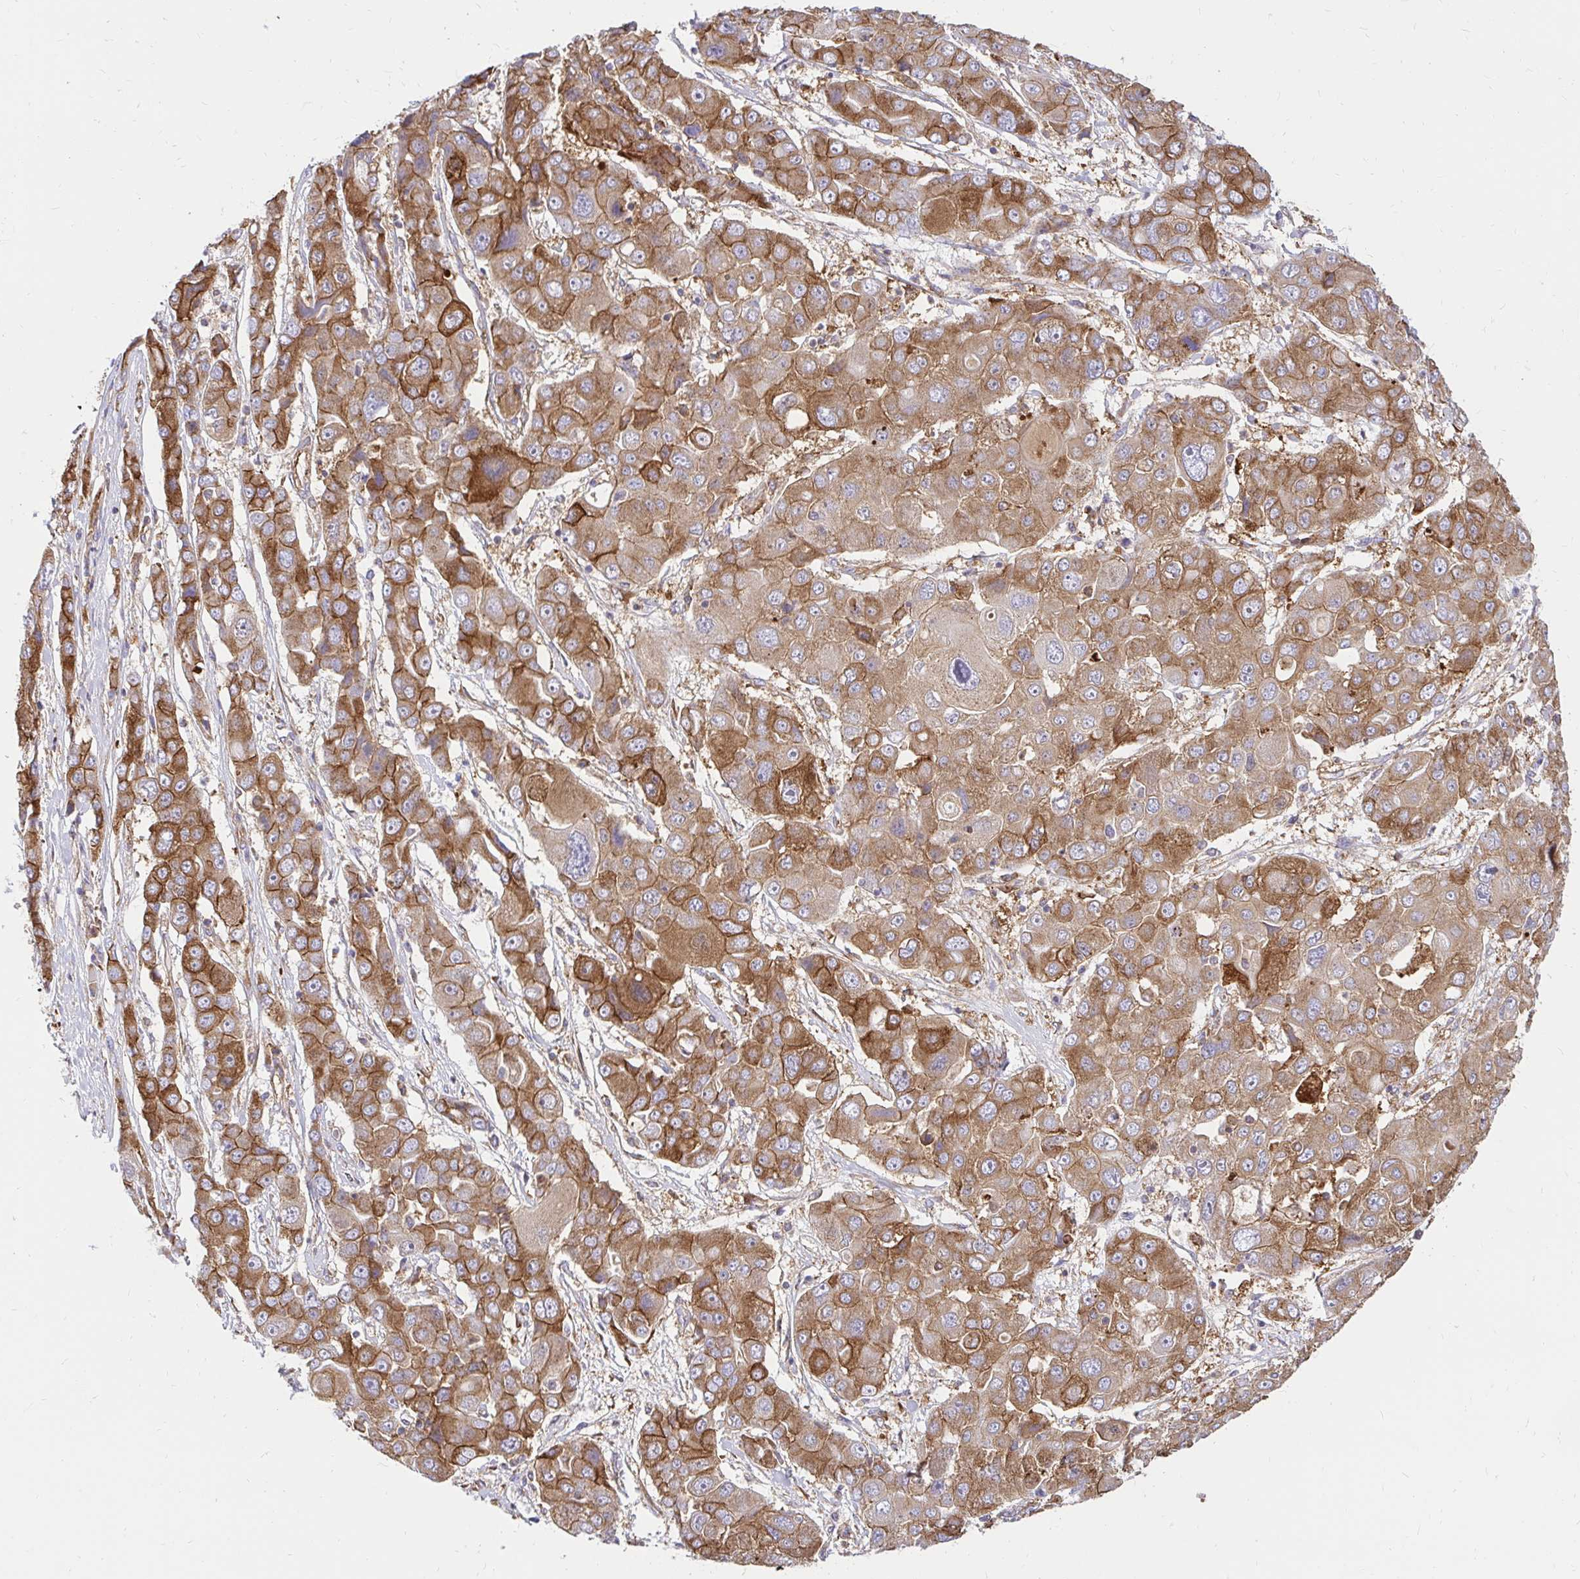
{"staining": {"intensity": "moderate", "quantity": ">75%", "location": "cytoplasmic/membranous"}, "tissue": "liver cancer", "cell_type": "Tumor cells", "image_type": "cancer", "snomed": [{"axis": "morphology", "description": "Cholangiocarcinoma"}, {"axis": "topography", "description": "Liver"}], "caption": "This is an image of IHC staining of liver cancer, which shows moderate expression in the cytoplasmic/membranous of tumor cells.", "gene": "ABCB10", "patient": {"sex": "male", "age": 67}}